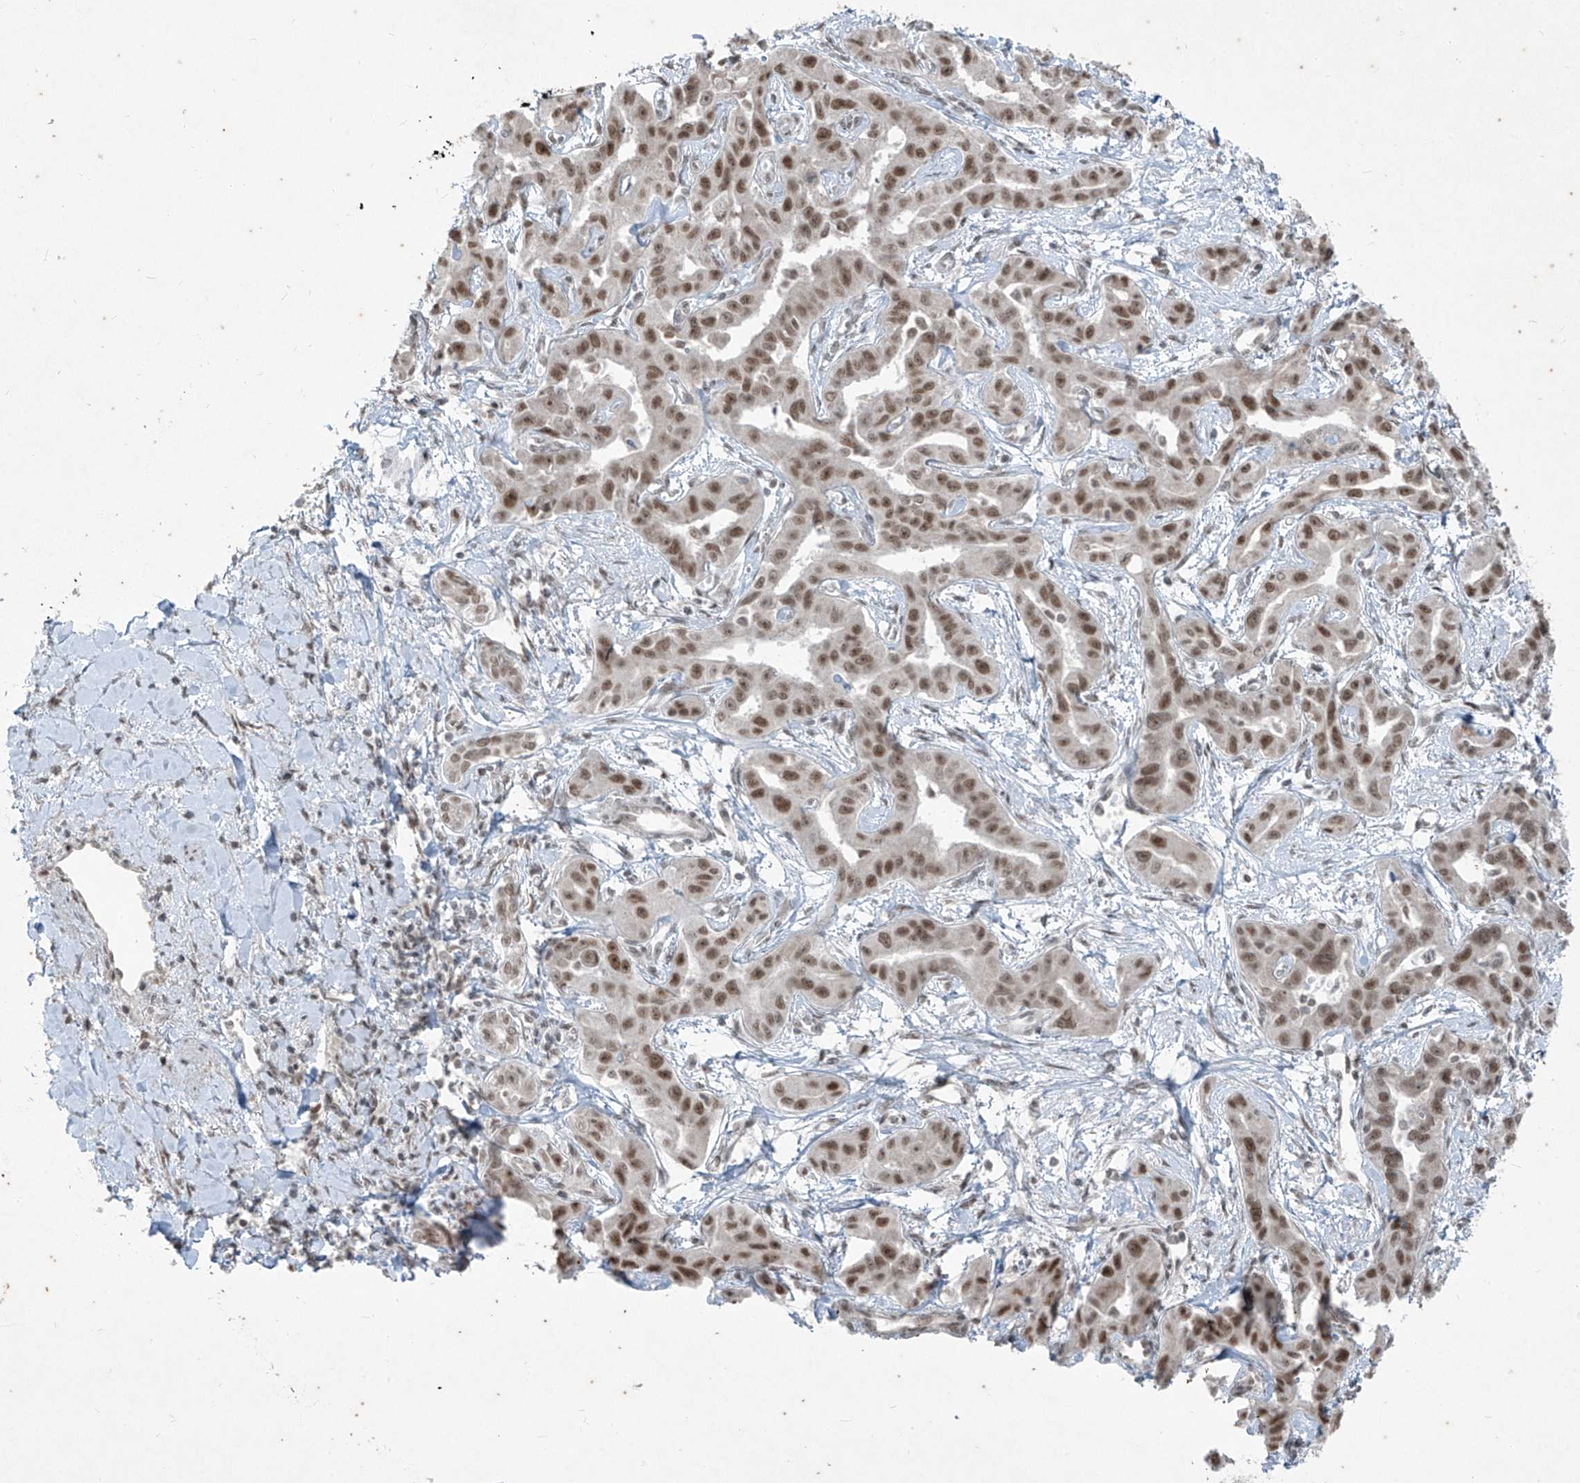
{"staining": {"intensity": "moderate", "quantity": ">75%", "location": "nuclear"}, "tissue": "liver cancer", "cell_type": "Tumor cells", "image_type": "cancer", "snomed": [{"axis": "morphology", "description": "Cholangiocarcinoma"}, {"axis": "topography", "description": "Liver"}], "caption": "A brown stain highlights moderate nuclear staining of a protein in cholangiocarcinoma (liver) tumor cells.", "gene": "ZNF354B", "patient": {"sex": "male", "age": 59}}